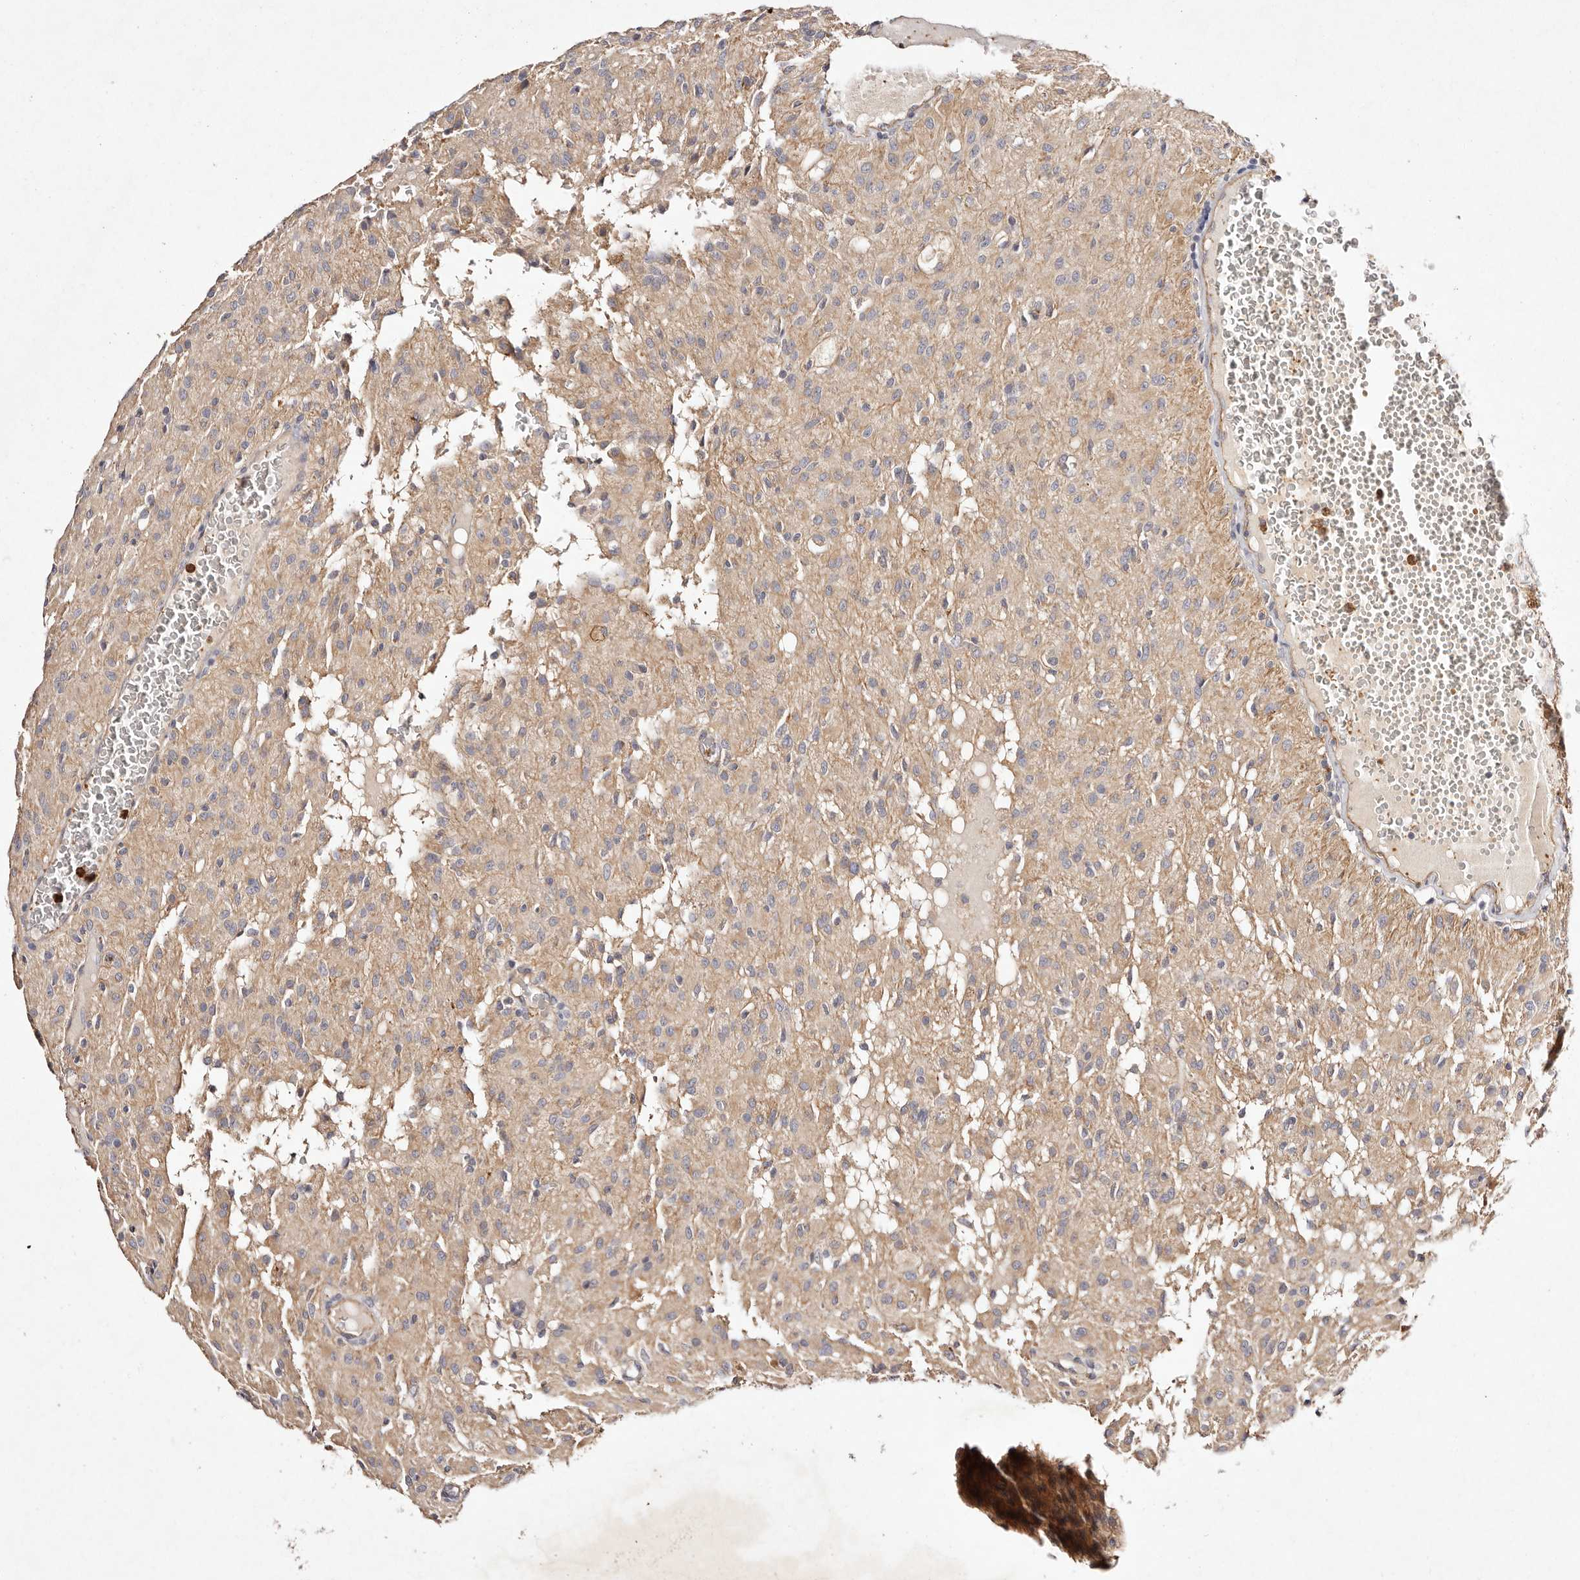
{"staining": {"intensity": "weak", "quantity": "25%-75%", "location": "cytoplasmic/membranous"}, "tissue": "glioma", "cell_type": "Tumor cells", "image_type": "cancer", "snomed": [{"axis": "morphology", "description": "Glioma, malignant, High grade"}, {"axis": "topography", "description": "Brain"}], "caption": "Immunohistochemical staining of malignant glioma (high-grade) displays low levels of weak cytoplasmic/membranous protein staining in about 25%-75% of tumor cells.", "gene": "MTMR11", "patient": {"sex": "female", "age": 59}}